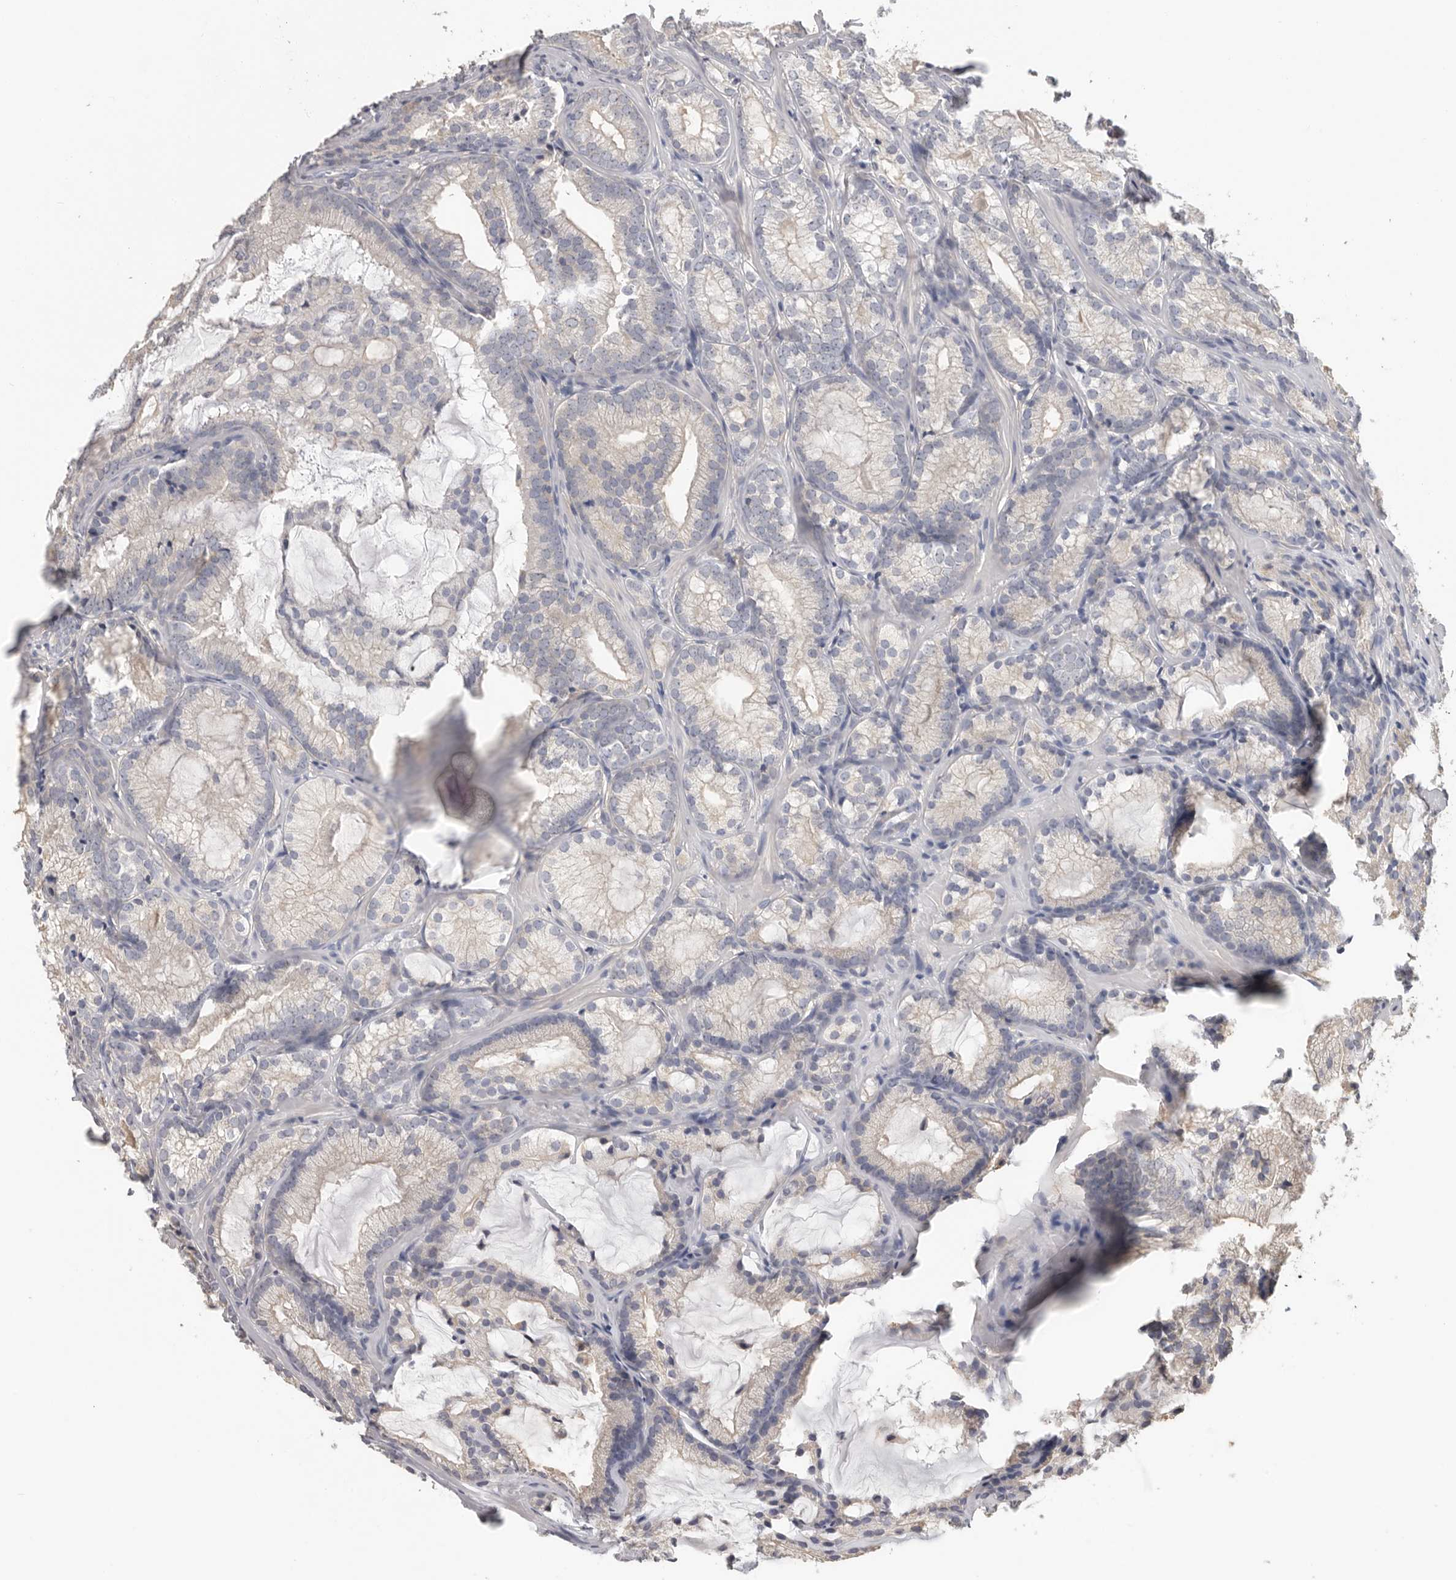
{"staining": {"intensity": "negative", "quantity": "none", "location": "none"}, "tissue": "prostate cancer", "cell_type": "Tumor cells", "image_type": "cancer", "snomed": [{"axis": "morphology", "description": "Adenocarcinoma, Low grade"}, {"axis": "topography", "description": "Prostate"}], "caption": "Tumor cells show no significant protein staining in prostate cancer (low-grade adenocarcinoma).", "gene": "WDTC1", "patient": {"sex": "male", "age": 72}}